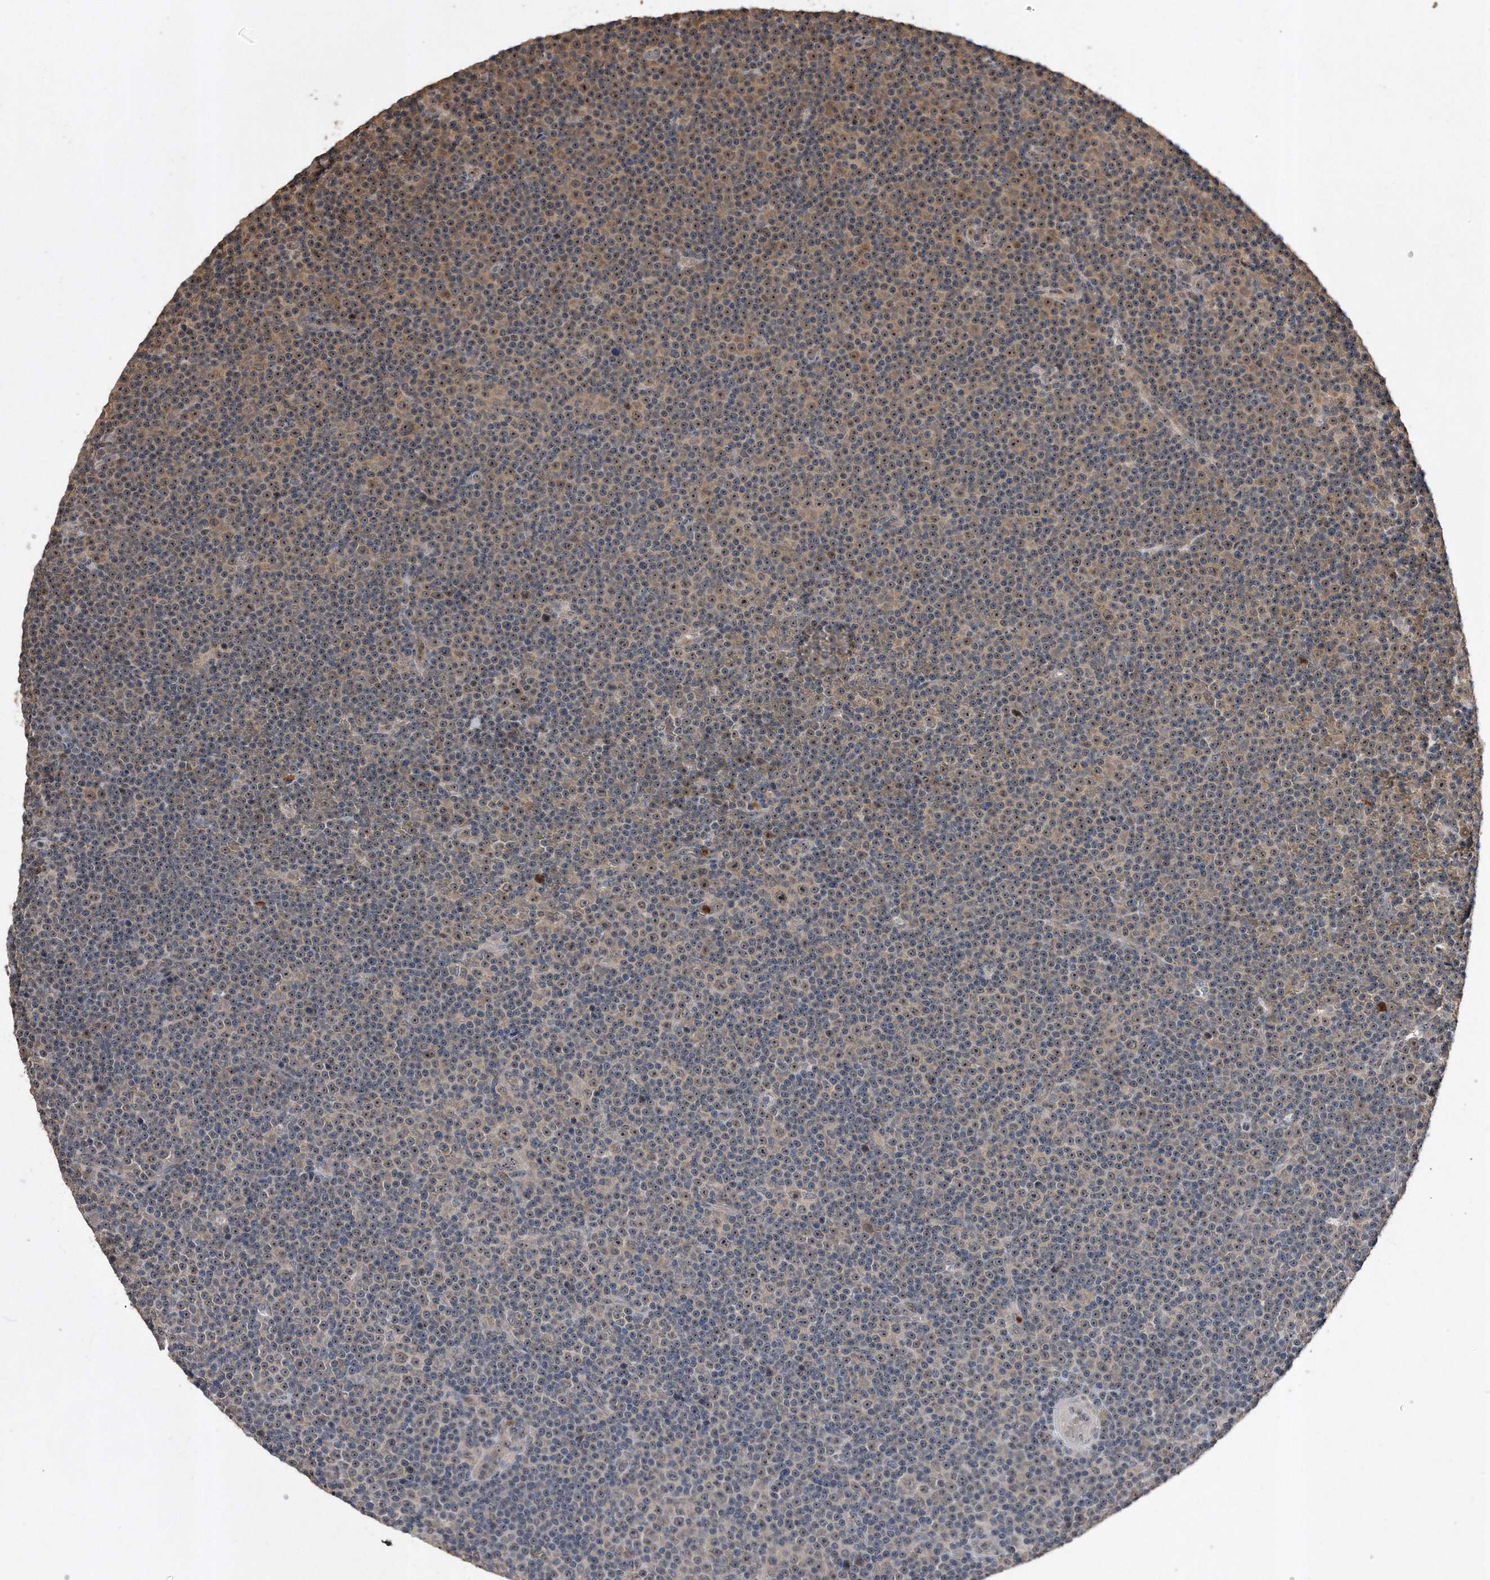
{"staining": {"intensity": "weak", "quantity": "25%-75%", "location": "nuclear"}, "tissue": "lymphoma", "cell_type": "Tumor cells", "image_type": "cancer", "snomed": [{"axis": "morphology", "description": "Malignant lymphoma, non-Hodgkin's type, Low grade"}, {"axis": "topography", "description": "Lymph node"}], "caption": "Immunohistochemical staining of lymphoma shows low levels of weak nuclear positivity in approximately 25%-75% of tumor cells. (DAB (3,3'-diaminobenzidine) = brown stain, brightfield microscopy at high magnification).", "gene": "PELO", "patient": {"sex": "female", "age": 67}}